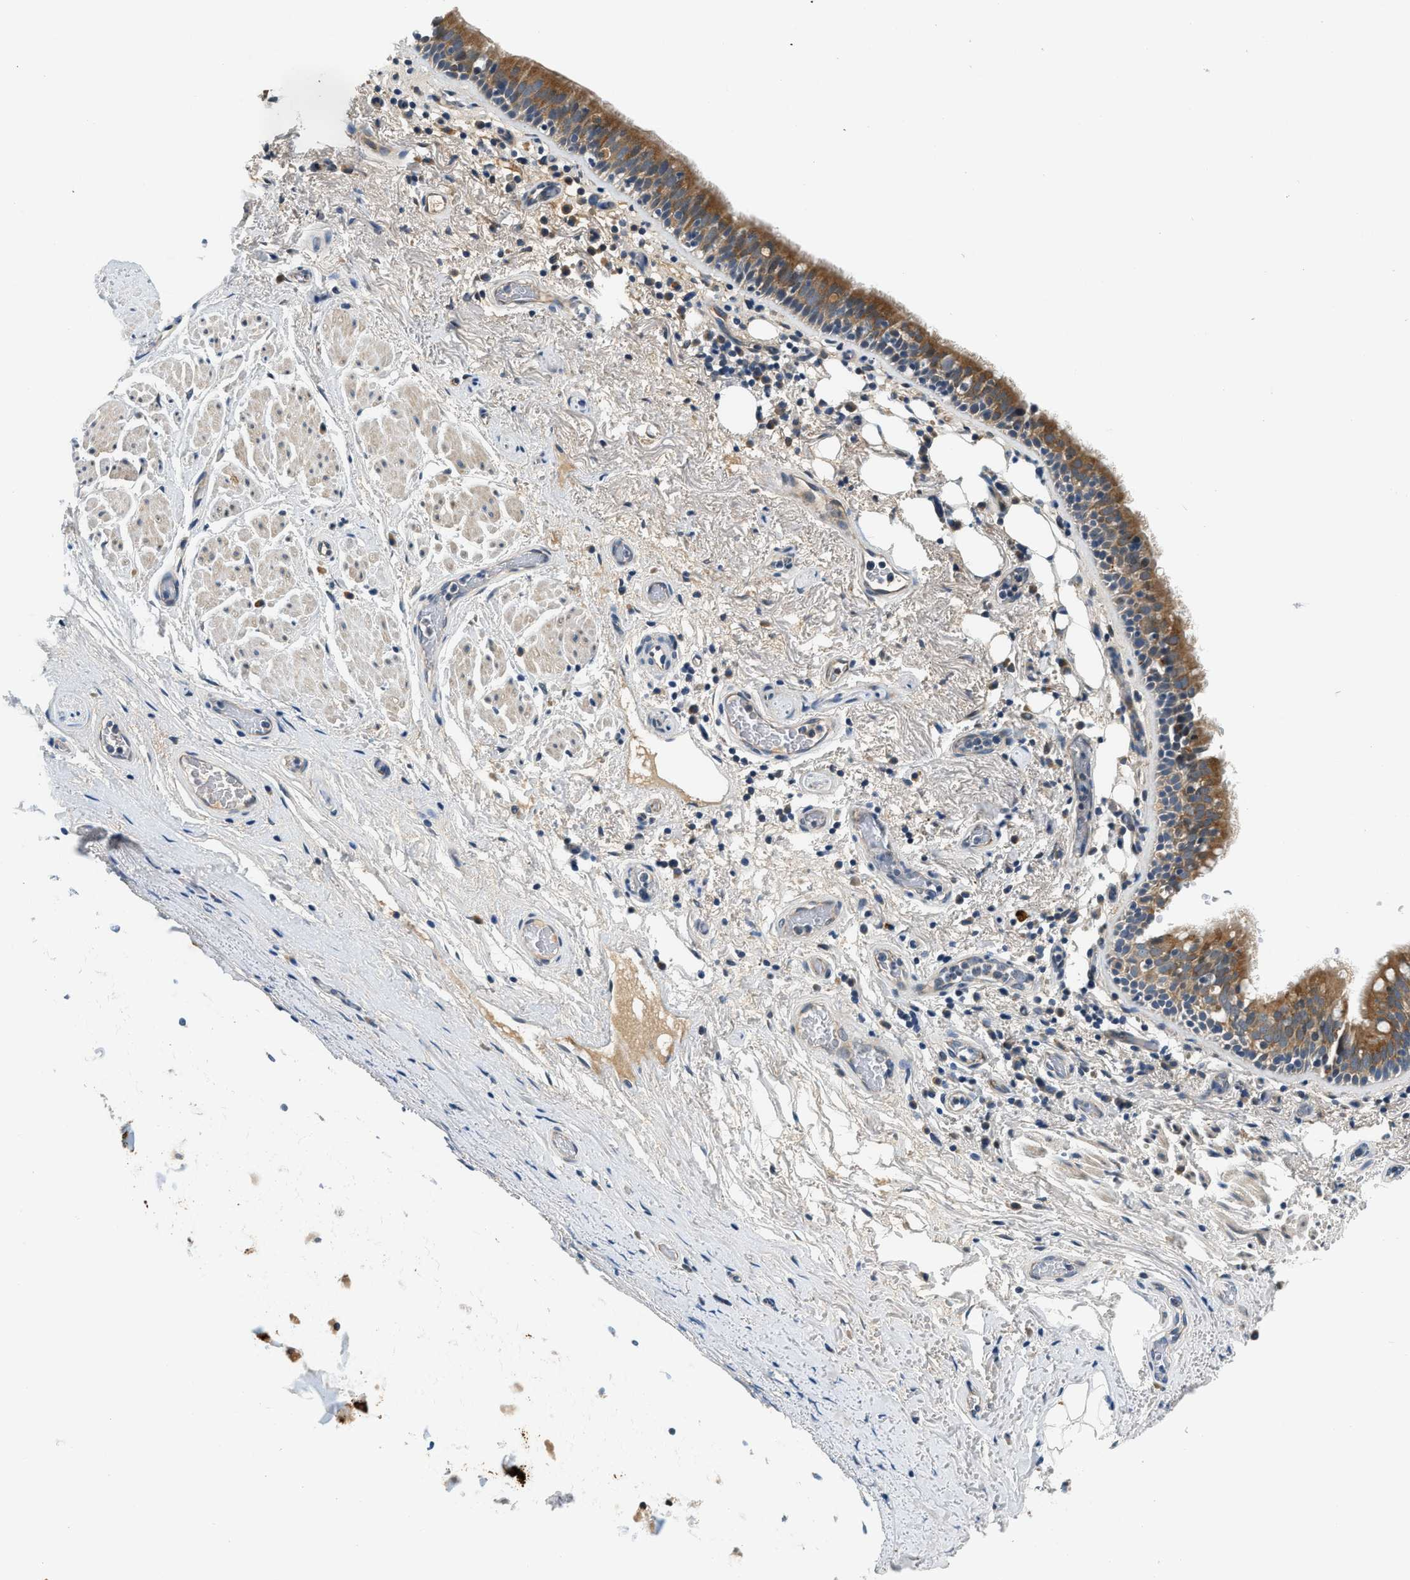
{"staining": {"intensity": "moderate", "quantity": ">75%", "location": "cytoplasmic/membranous"}, "tissue": "bronchus", "cell_type": "Respiratory epithelial cells", "image_type": "normal", "snomed": [{"axis": "morphology", "description": "Normal tissue, NOS"}, {"axis": "morphology", "description": "Inflammation, NOS"}, {"axis": "topography", "description": "Cartilage tissue"}, {"axis": "topography", "description": "Bronchus"}], "caption": "Respiratory epithelial cells show medium levels of moderate cytoplasmic/membranous staining in approximately >75% of cells in unremarkable bronchus.", "gene": "YAE1", "patient": {"sex": "male", "age": 77}}